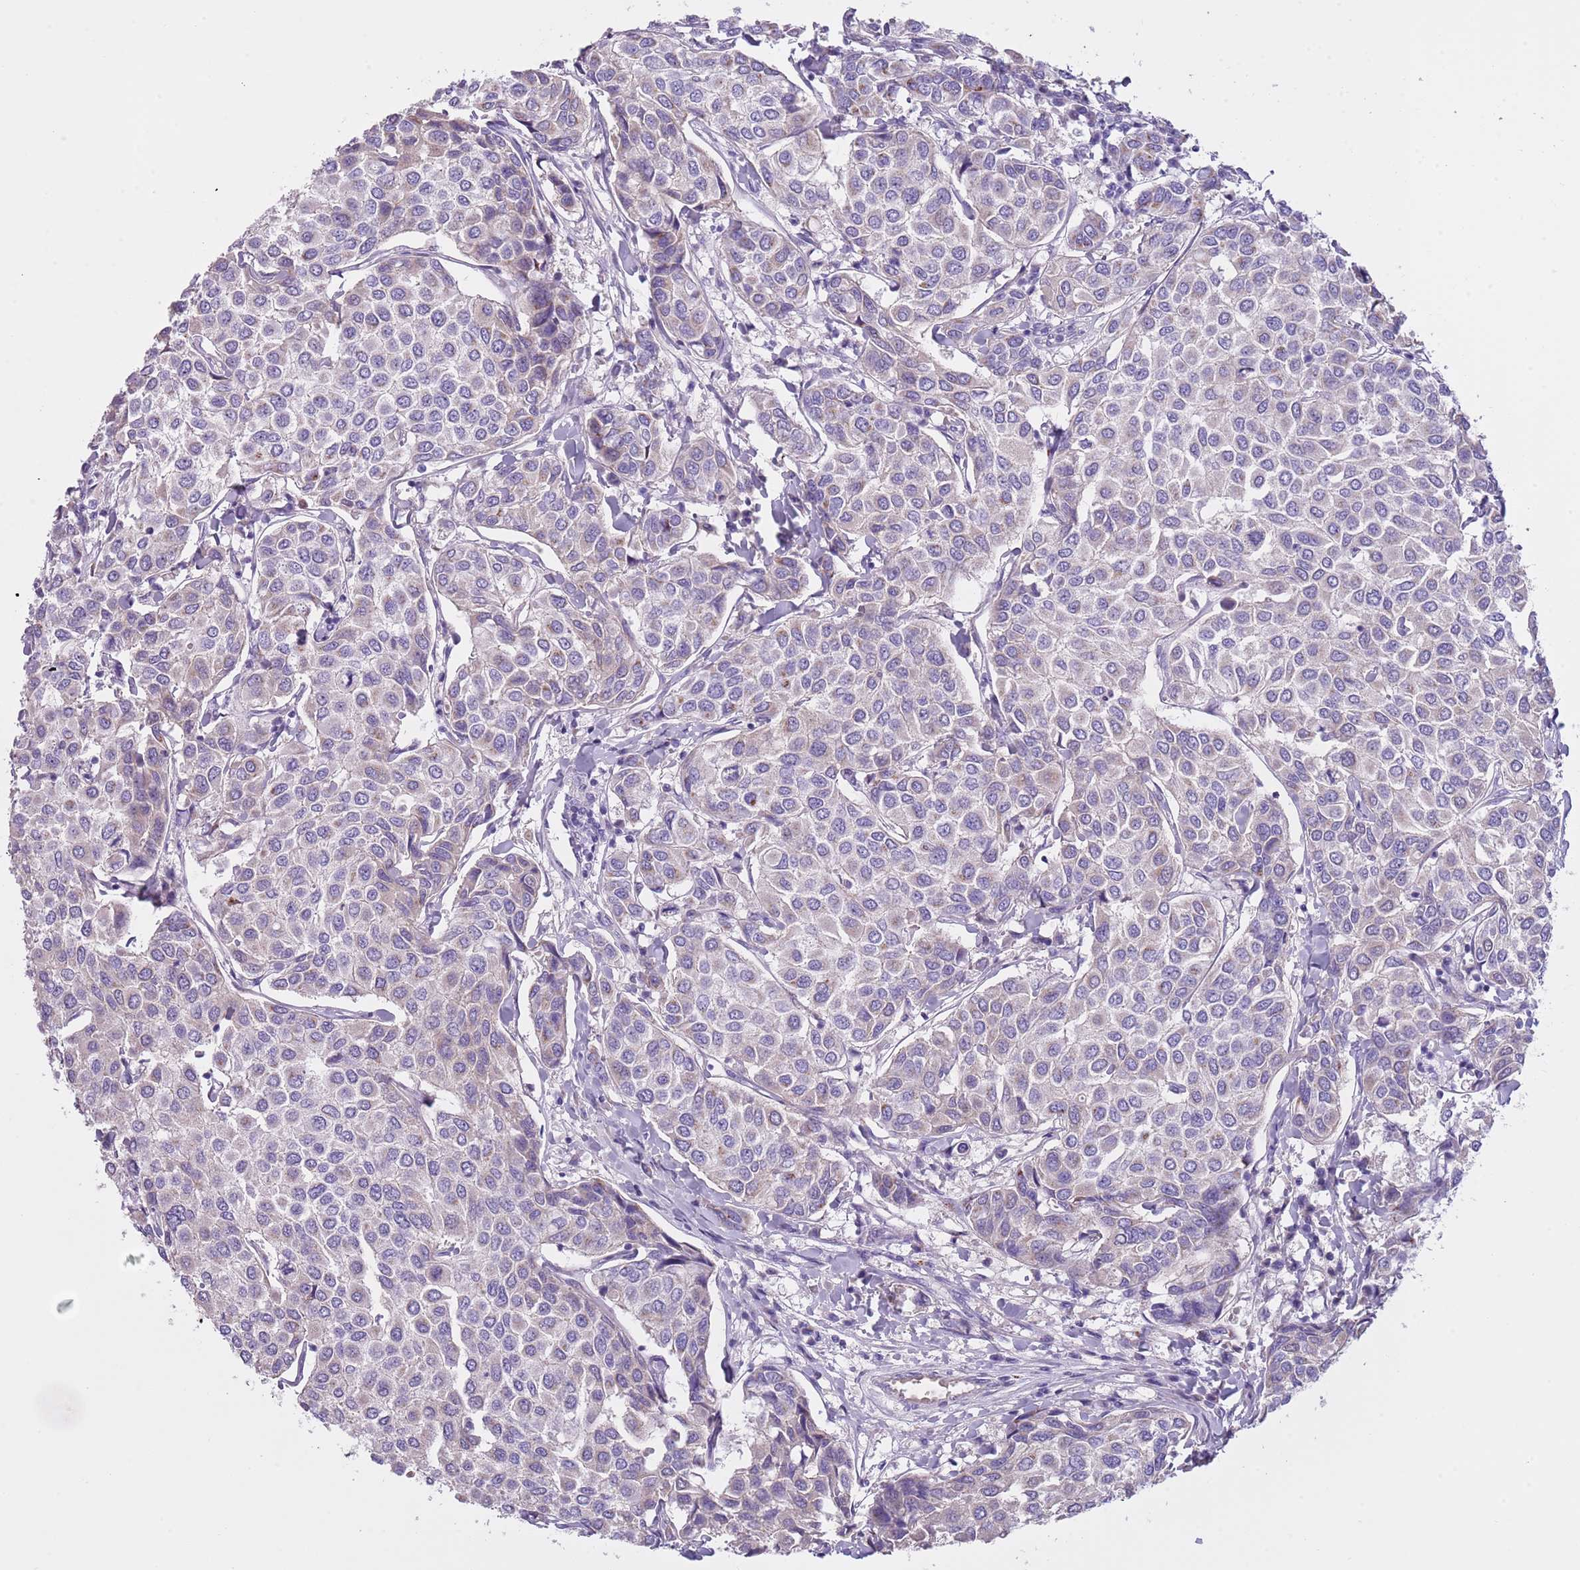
{"staining": {"intensity": "negative", "quantity": "none", "location": "none"}, "tissue": "breast cancer", "cell_type": "Tumor cells", "image_type": "cancer", "snomed": [{"axis": "morphology", "description": "Duct carcinoma"}, {"axis": "topography", "description": "Breast"}], "caption": "Histopathology image shows no protein expression in tumor cells of breast invasive ductal carcinoma tissue.", "gene": "NBPF6", "patient": {"sex": "female", "age": 55}}